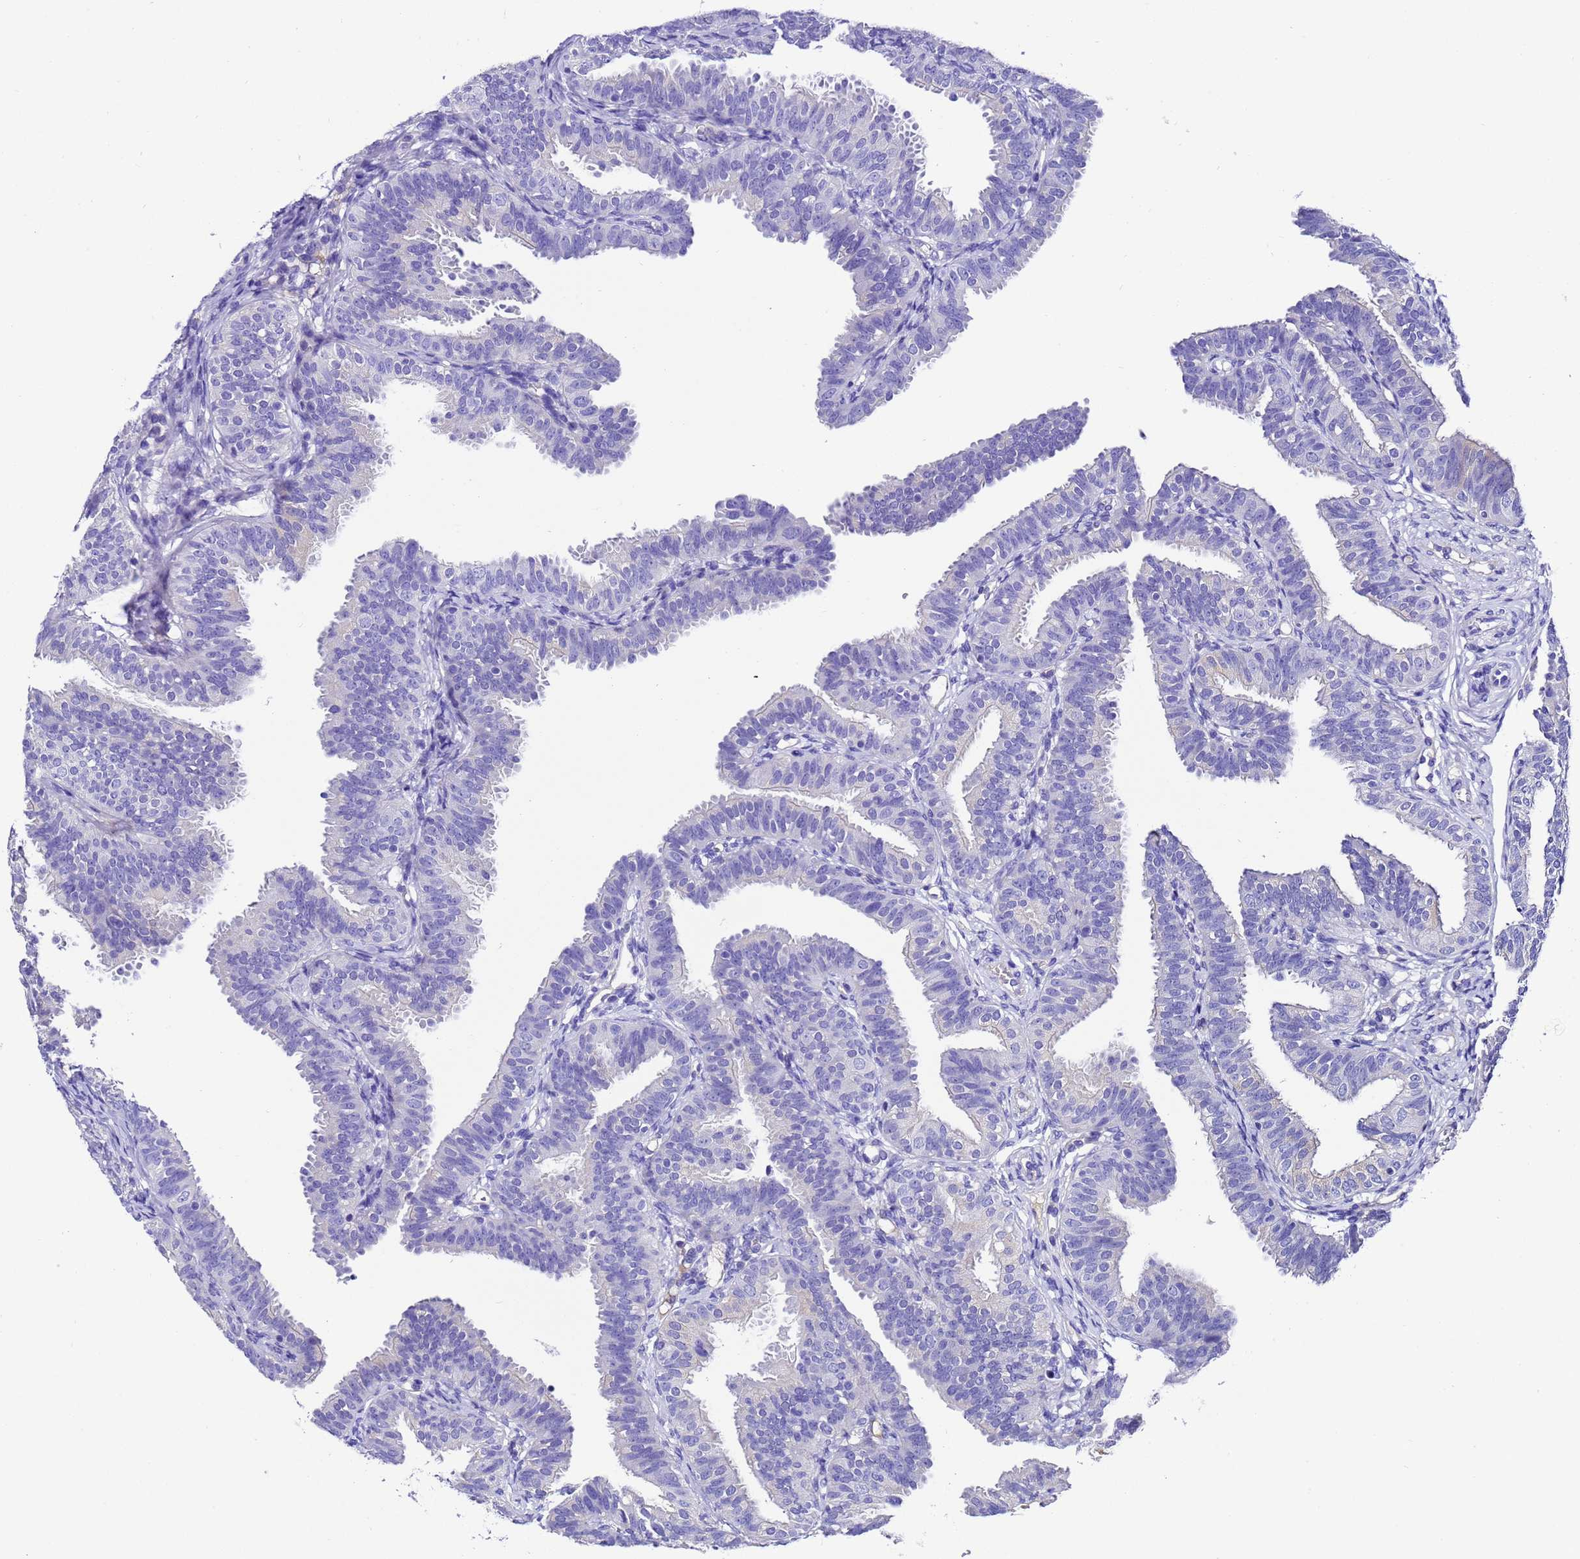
{"staining": {"intensity": "negative", "quantity": "none", "location": "none"}, "tissue": "fallopian tube", "cell_type": "Glandular cells", "image_type": "normal", "snomed": [{"axis": "morphology", "description": "Normal tissue, NOS"}, {"axis": "topography", "description": "Fallopian tube"}], "caption": "Normal fallopian tube was stained to show a protein in brown. There is no significant expression in glandular cells. The staining was performed using DAB to visualize the protein expression in brown, while the nuclei were stained in blue with hematoxylin (Magnification: 20x).", "gene": "UGT2A1", "patient": {"sex": "female", "age": 35}}